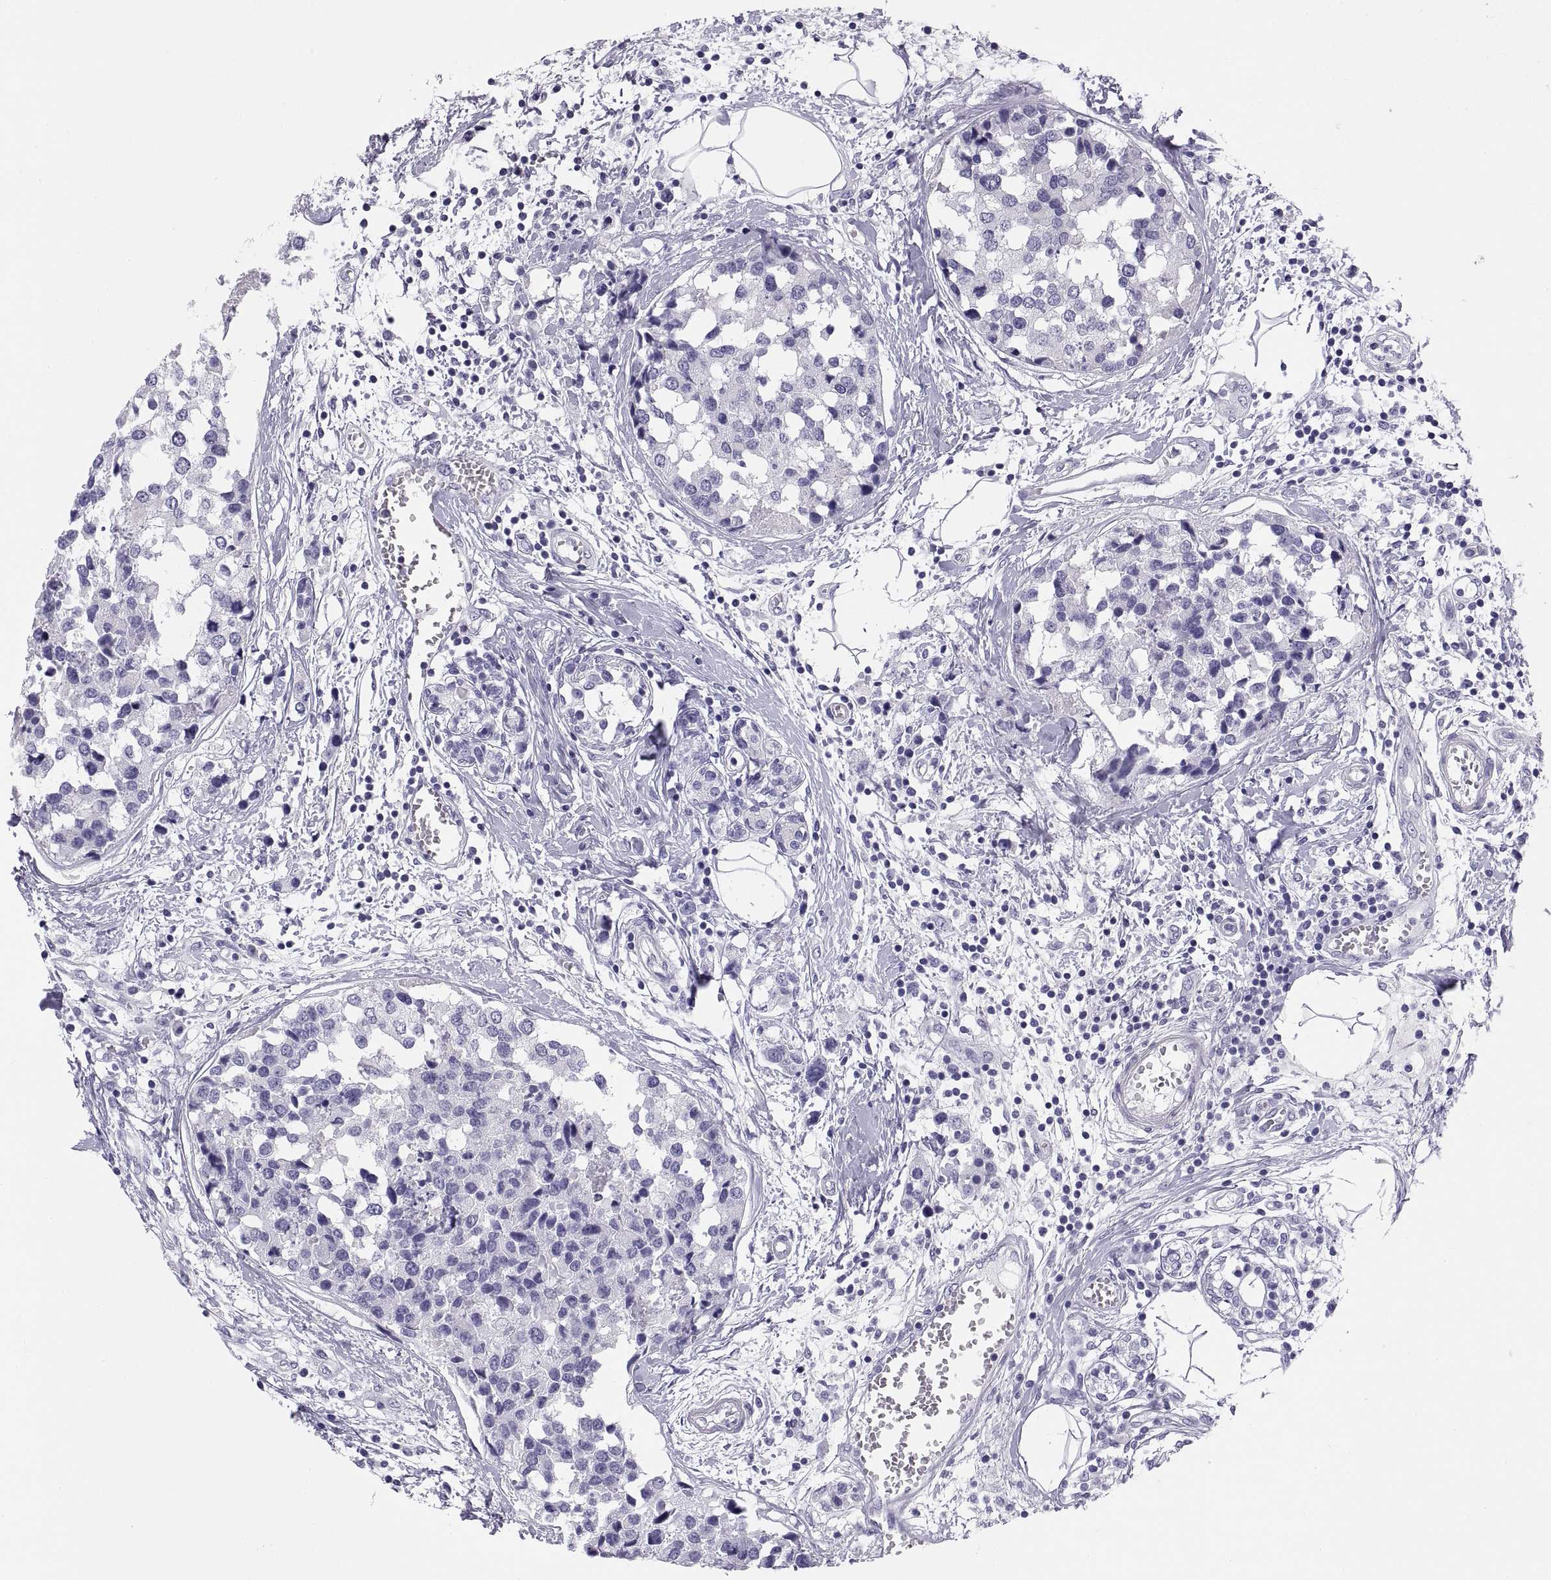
{"staining": {"intensity": "negative", "quantity": "none", "location": "none"}, "tissue": "breast cancer", "cell_type": "Tumor cells", "image_type": "cancer", "snomed": [{"axis": "morphology", "description": "Lobular carcinoma"}, {"axis": "topography", "description": "Breast"}], "caption": "An immunohistochemistry (IHC) micrograph of breast lobular carcinoma is shown. There is no staining in tumor cells of breast lobular carcinoma.", "gene": "RNASE12", "patient": {"sex": "female", "age": 59}}